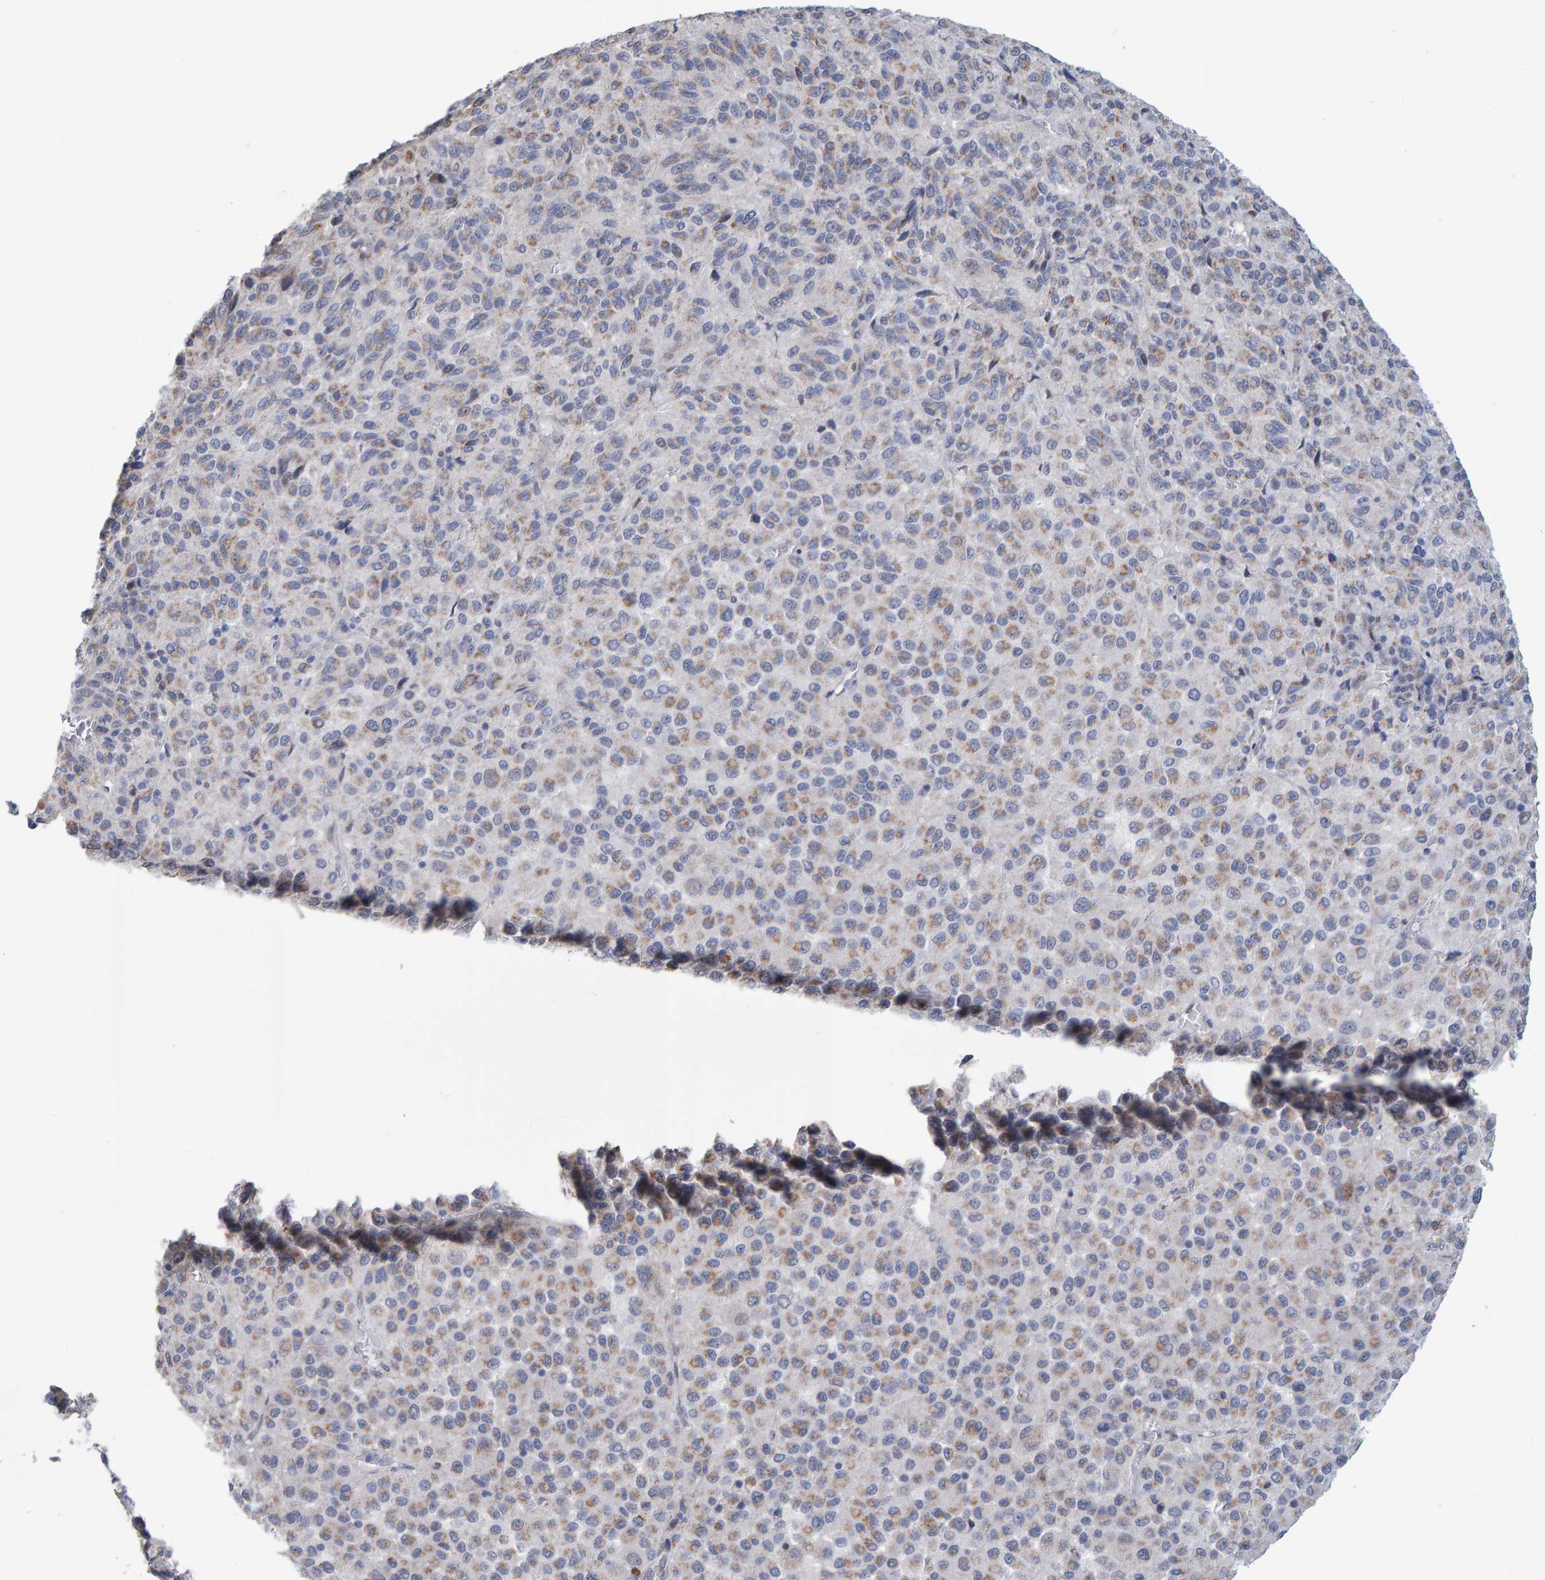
{"staining": {"intensity": "weak", "quantity": "25%-75%", "location": "cytoplasmic/membranous"}, "tissue": "melanoma", "cell_type": "Tumor cells", "image_type": "cancer", "snomed": [{"axis": "morphology", "description": "Malignant melanoma, Metastatic site"}, {"axis": "topography", "description": "Lung"}], "caption": "Immunohistochemical staining of malignant melanoma (metastatic site) reveals low levels of weak cytoplasmic/membranous protein staining in approximately 25%-75% of tumor cells. The protein is stained brown, and the nuclei are stained in blue (DAB IHC with brightfield microscopy, high magnification).", "gene": "USP43", "patient": {"sex": "male", "age": 64}}